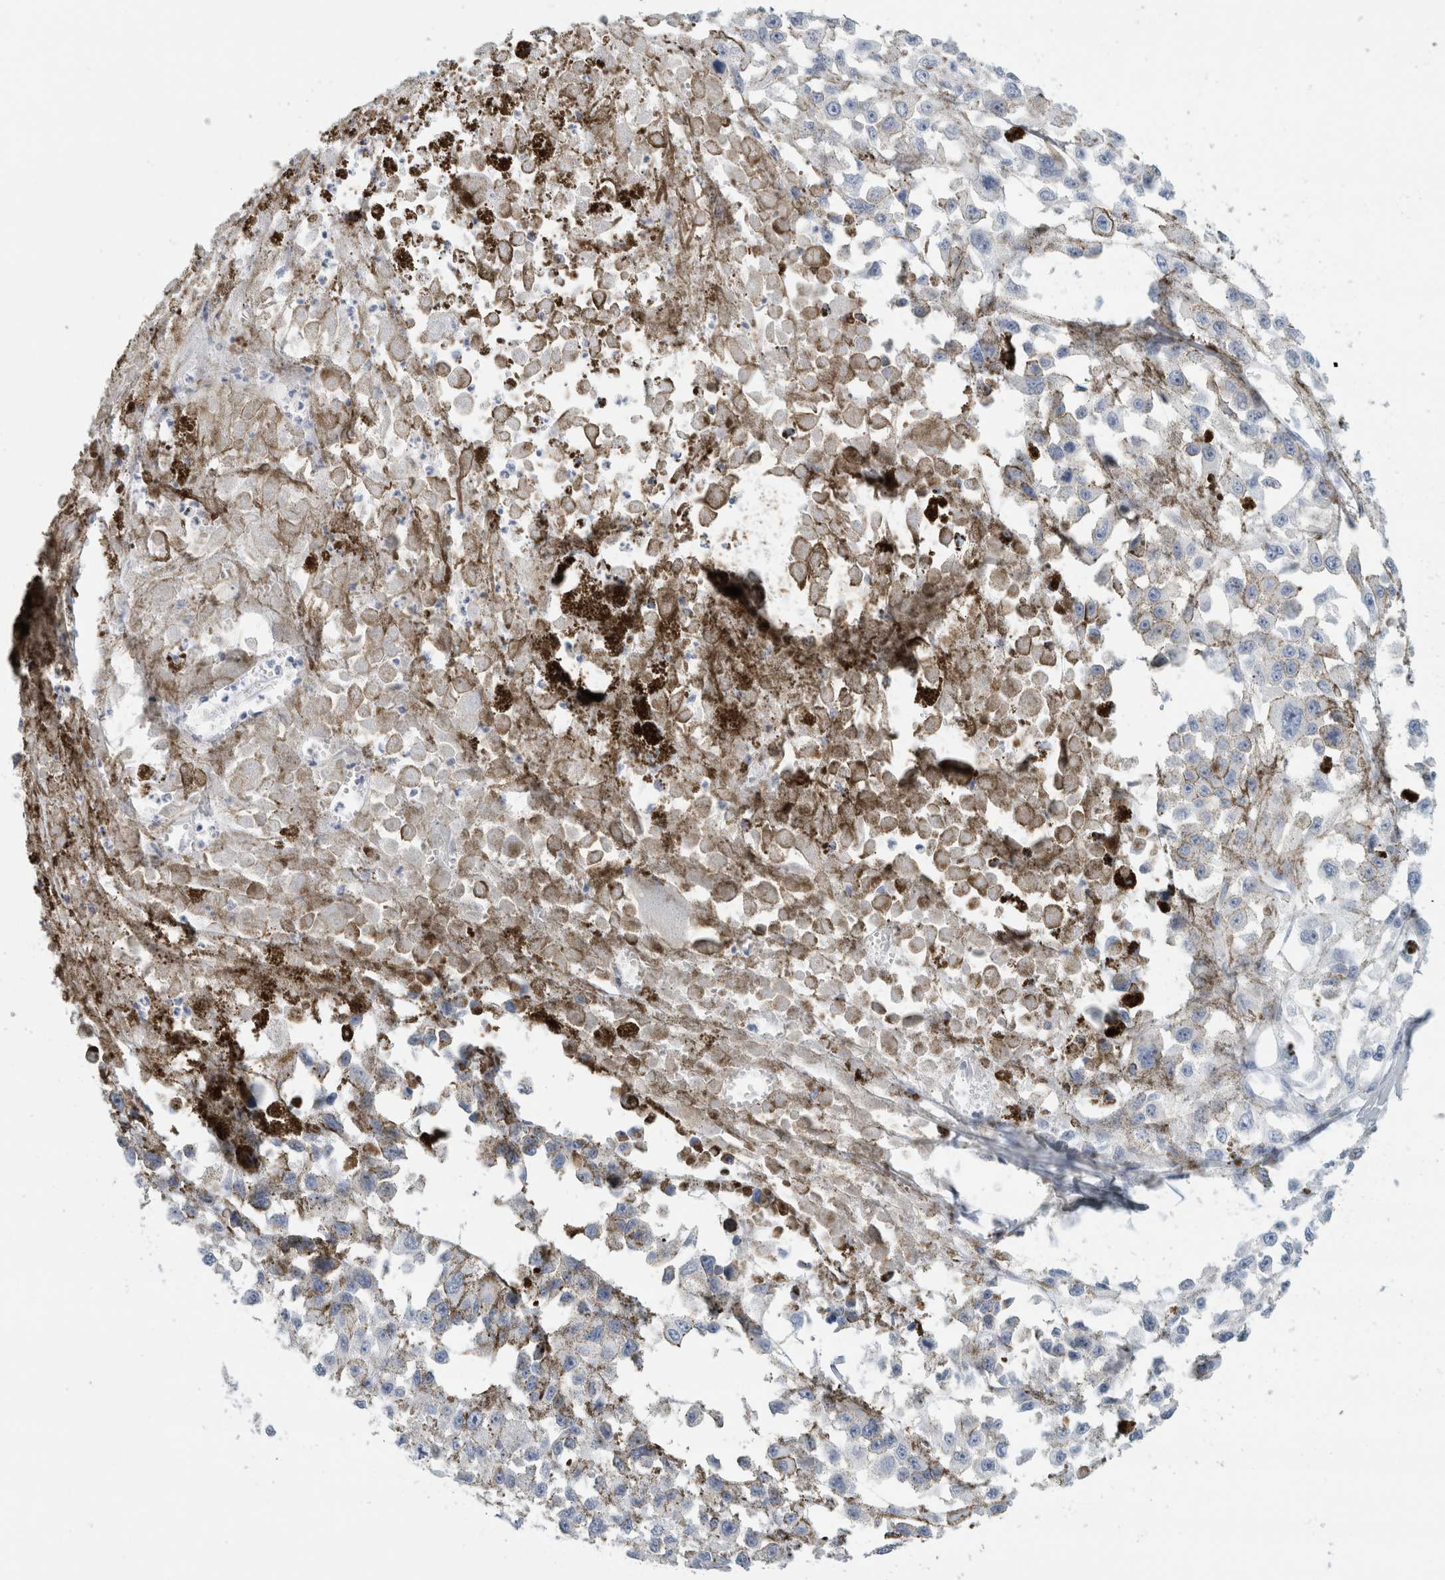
{"staining": {"intensity": "negative", "quantity": "none", "location": "none"}, "tissue": "melanoma", "cell_type": "Tumor cells", "image_type": "cancer", "snomed": [{"axis": "morphology", "description": "Malignant melanoma, Metastatic site"}, {"axis": "topography", "description": "Lymph node"}], "caption": "IHC image of malignant melanoma (metastatic site) stained for a protein (brown), which shows no staining in tumor cells.", "gene": "RPH3AL", "patient": {"sex": "male", "age": 59}}